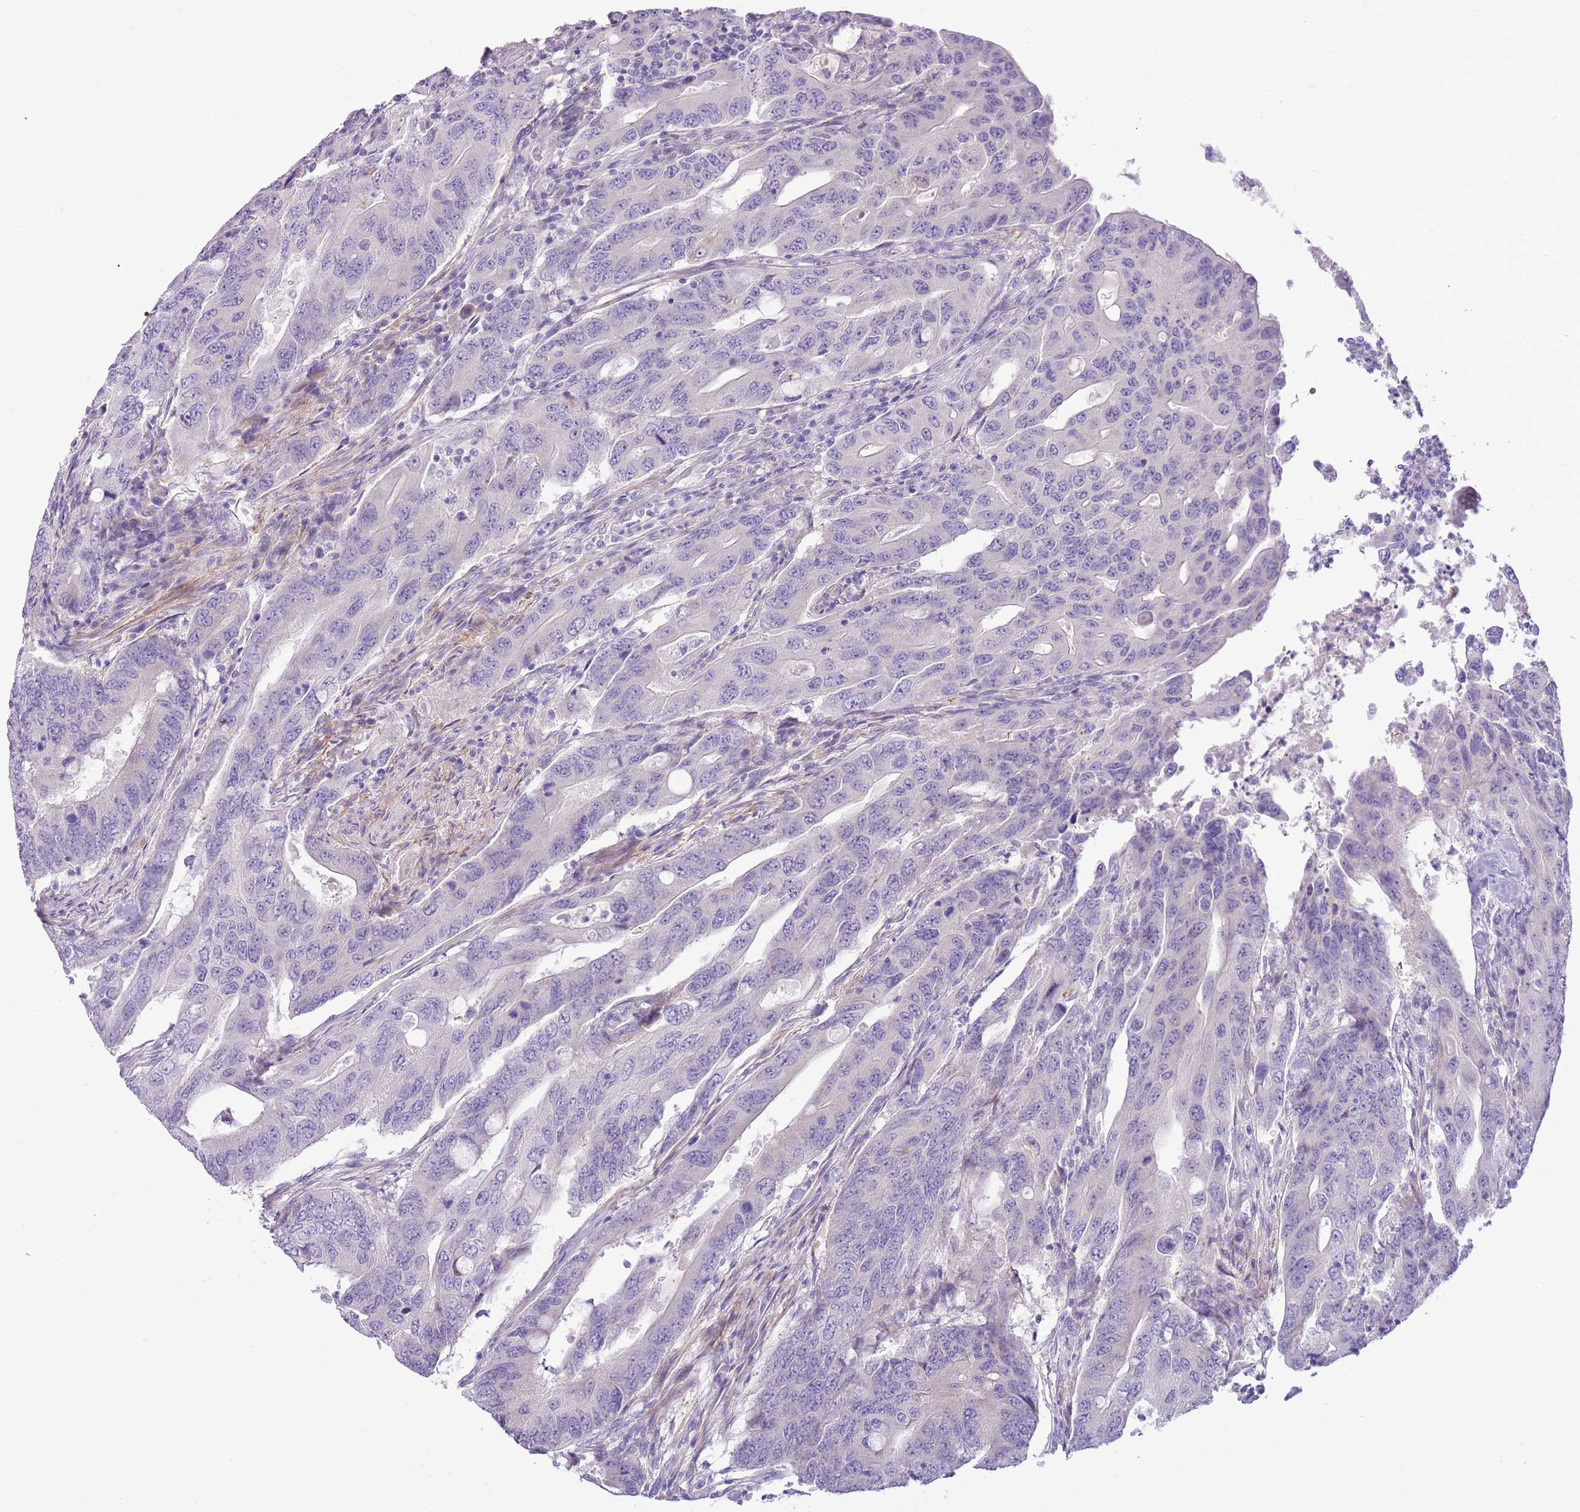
{"staining": {"intensity": "negative", "quantity": "none", "location": "none"}, "tissue": "colorectal cancer", "cell_type": "Tumor cells", "image_type": "cancer", "snomed": [{"axis": "morphology", "description": "Adenocarcinoma, NOS"}, {"axis": "topography", "description": "Colon"}], "caption": "Immunohistochemistry of colorectal cancer shows no staining in tumor cells.", "gene": "ZC4H2", "patient": {"sex": "male", "age": 71}}